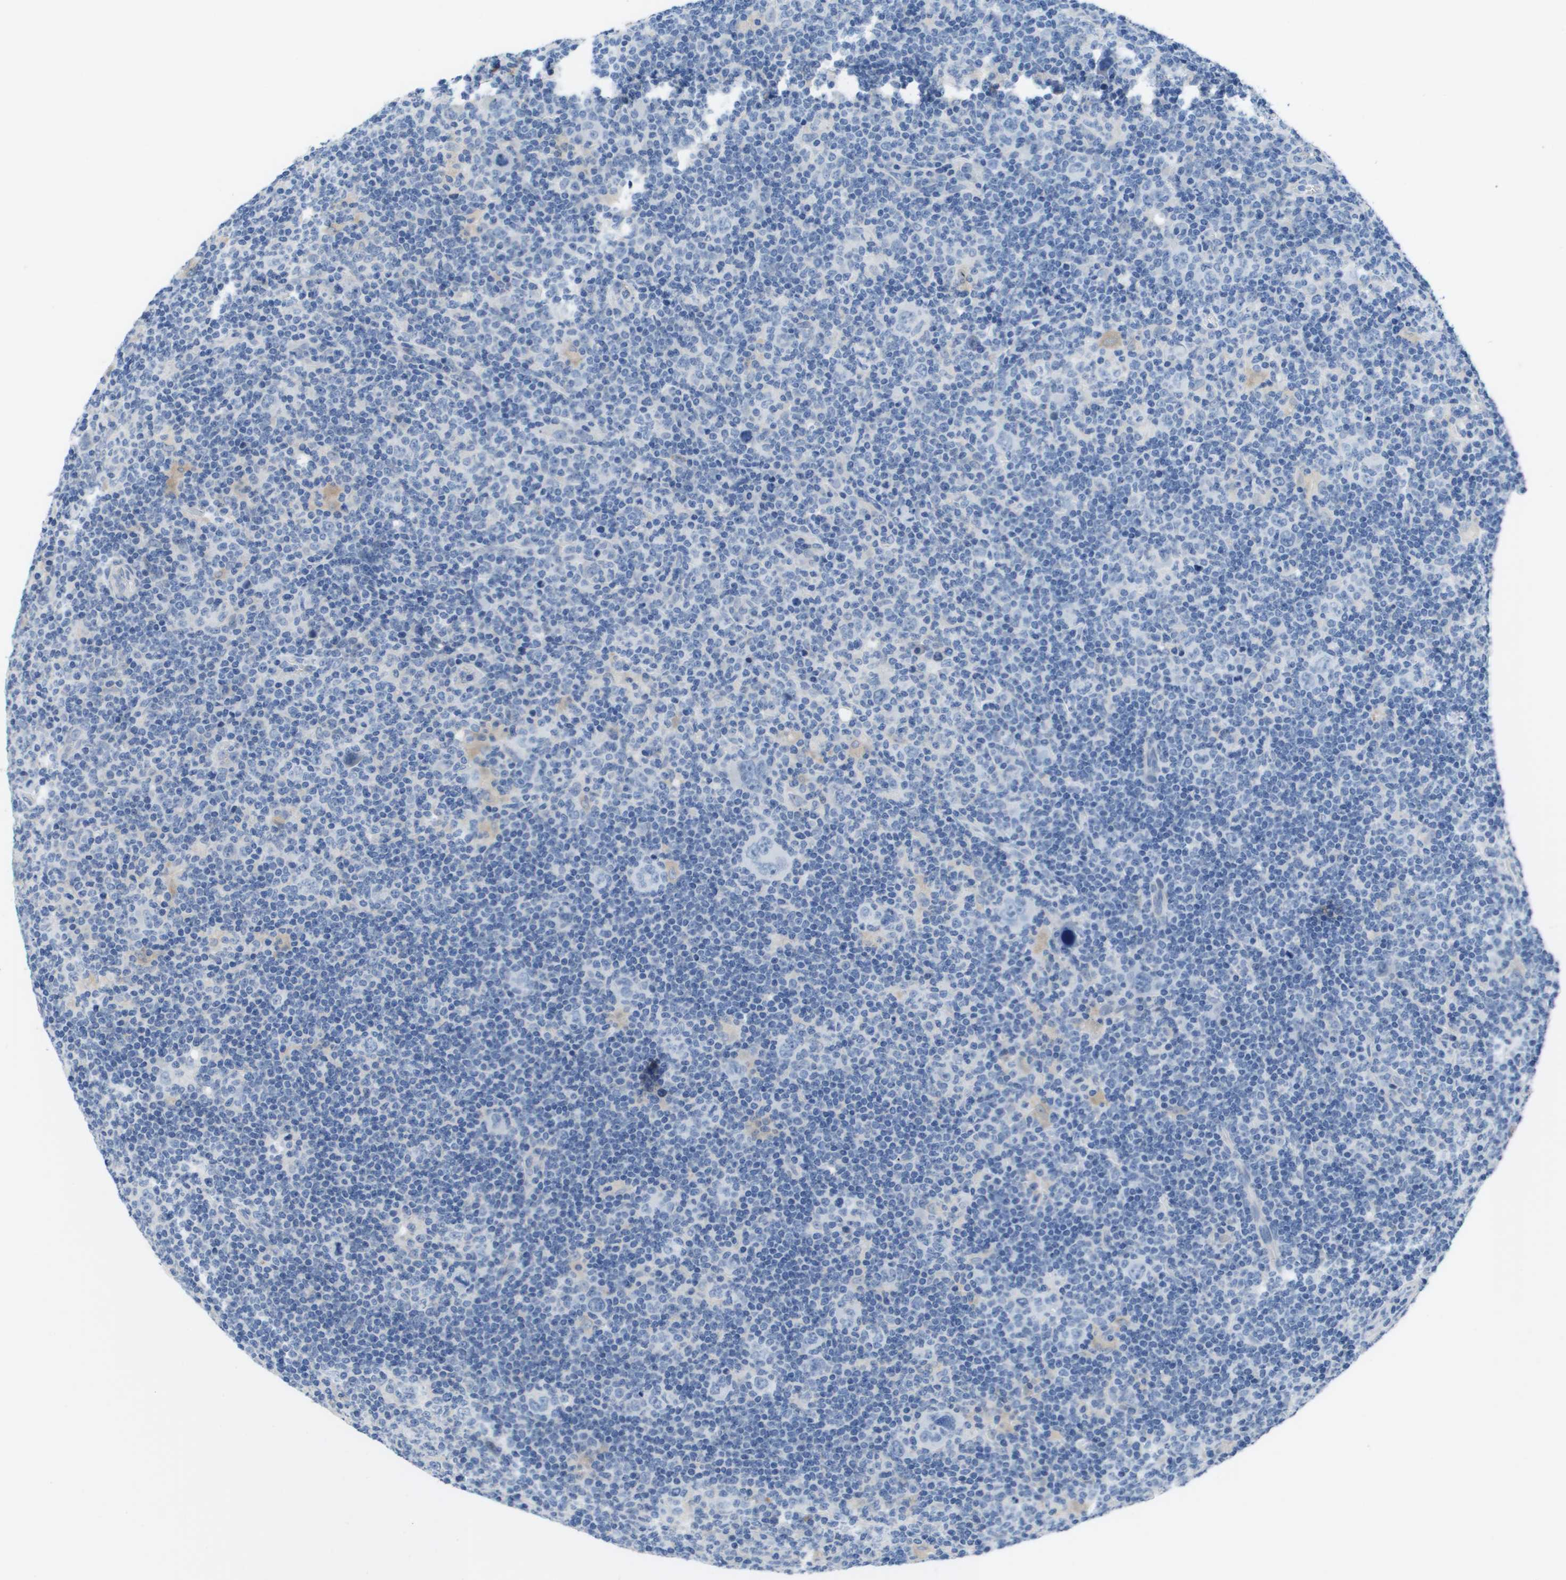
{"staining": {"intensity": "negative", "quantity": "none", "location": "none"}, "tissue": "lymphoma", "cell_type": "Tumor cells", "image_type": "cancer", "snomed": [{"axis": "morphology", "description": "Hodgkin's disease, NOS"}, {"axis": "topography", "description": "Lymph node"}], "caption": "The immunohistochemistry (IHC) micrograph has no significant positivity in tumor cells of lymphoma tissue.", "gene": "NCS1", "patient": {"sex": "female", "age": 57}}